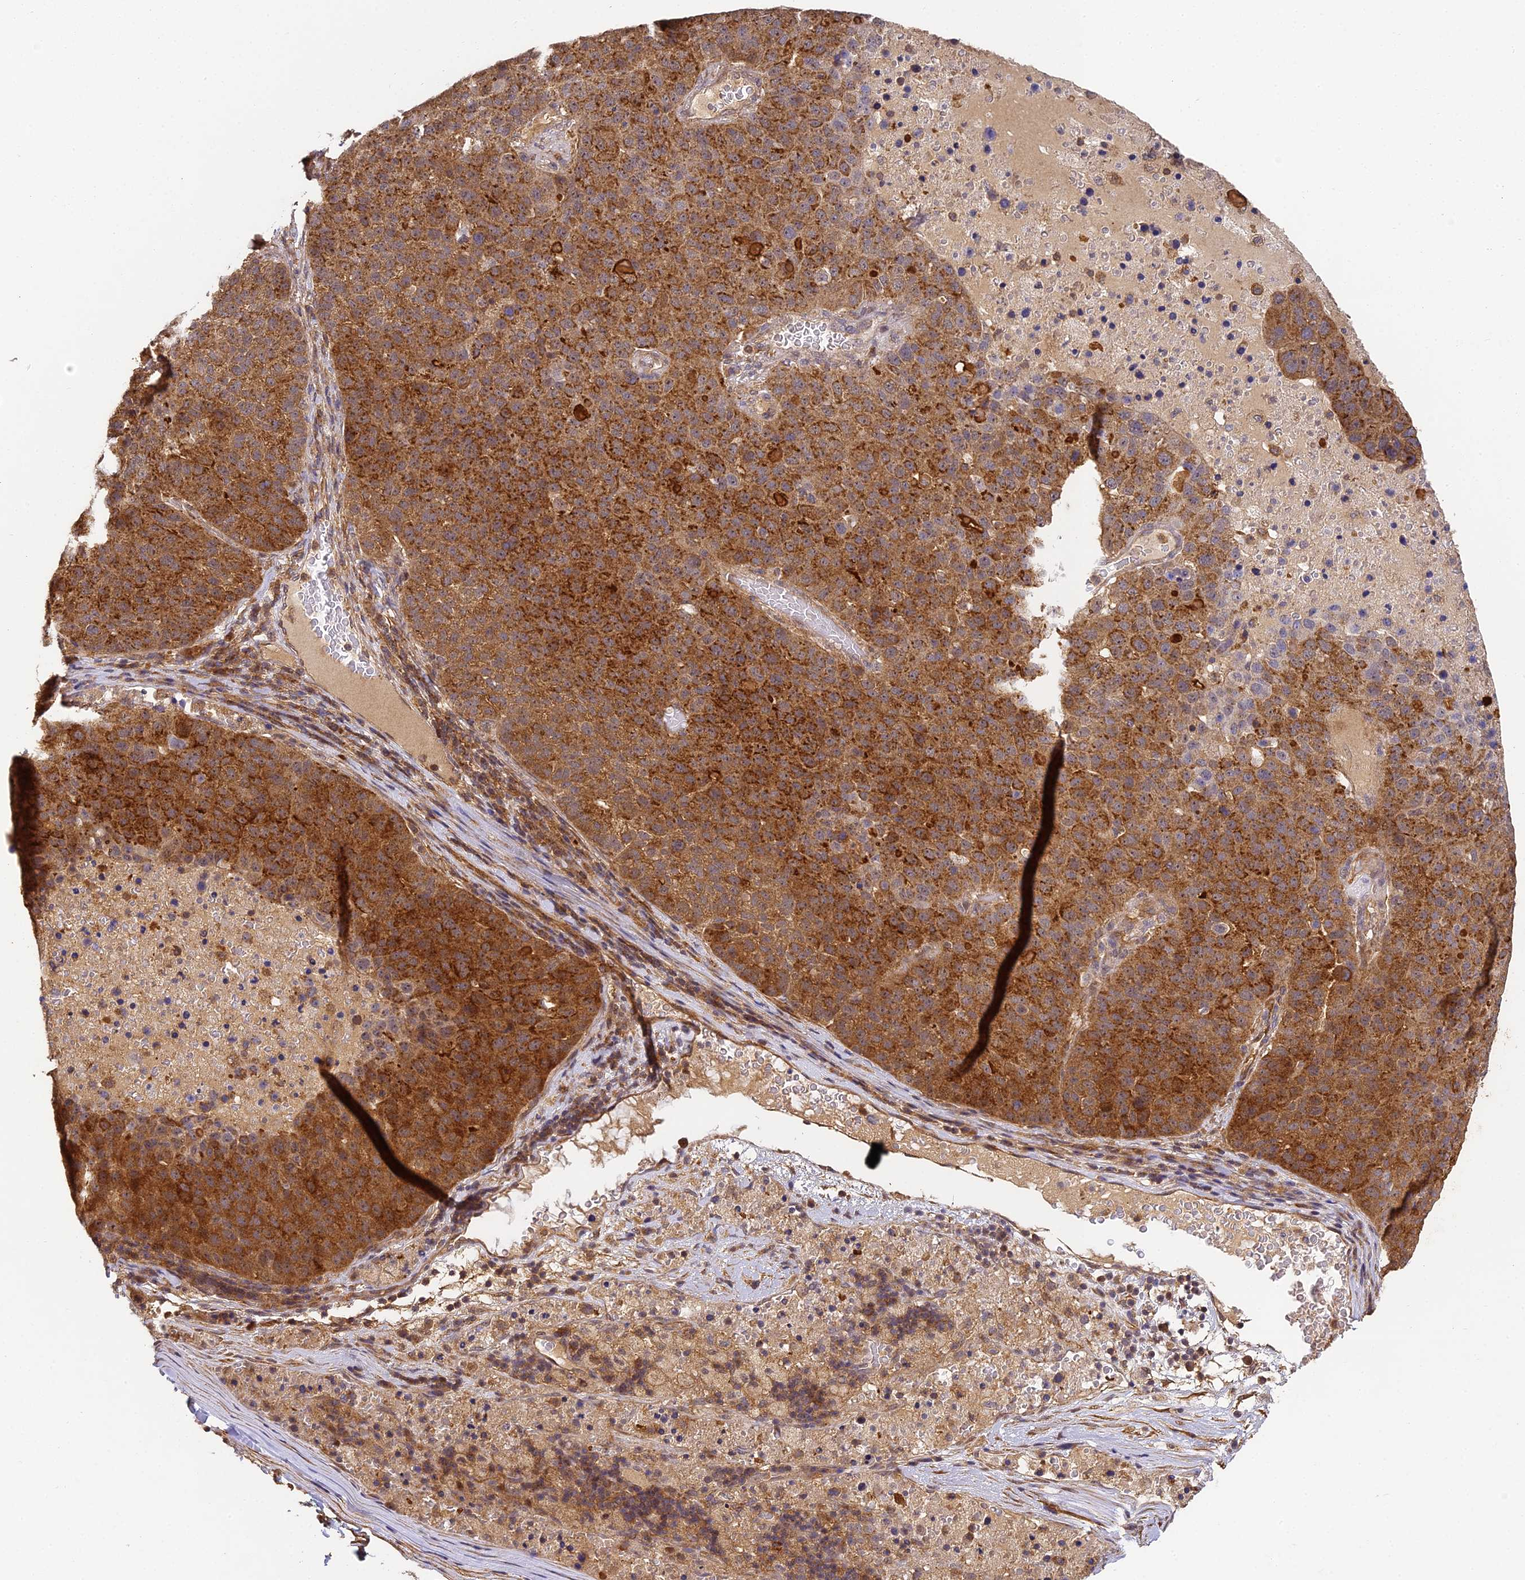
{"staining": {"intensity": "strong", "quantity": ">75%", "location": "cytoplasmic/membranous"}, "tissue": "pancreatic cancer", "cell_type": "Tumor cells", "image_type": "cancer", "snomed": [{"axis": "morphology", "description": "Adenocarcinoma, NOS"}, {"axis": "topography", "description": "Pancreas"}], "caption": "Pancreatic adenocarcinoma stained with a brown dye displays strong cytoplasmic/membranous positive staining in about >75% of tumor cells.", "gene": "ZNF443", "patient": {"sex": "female", "age": 61}}